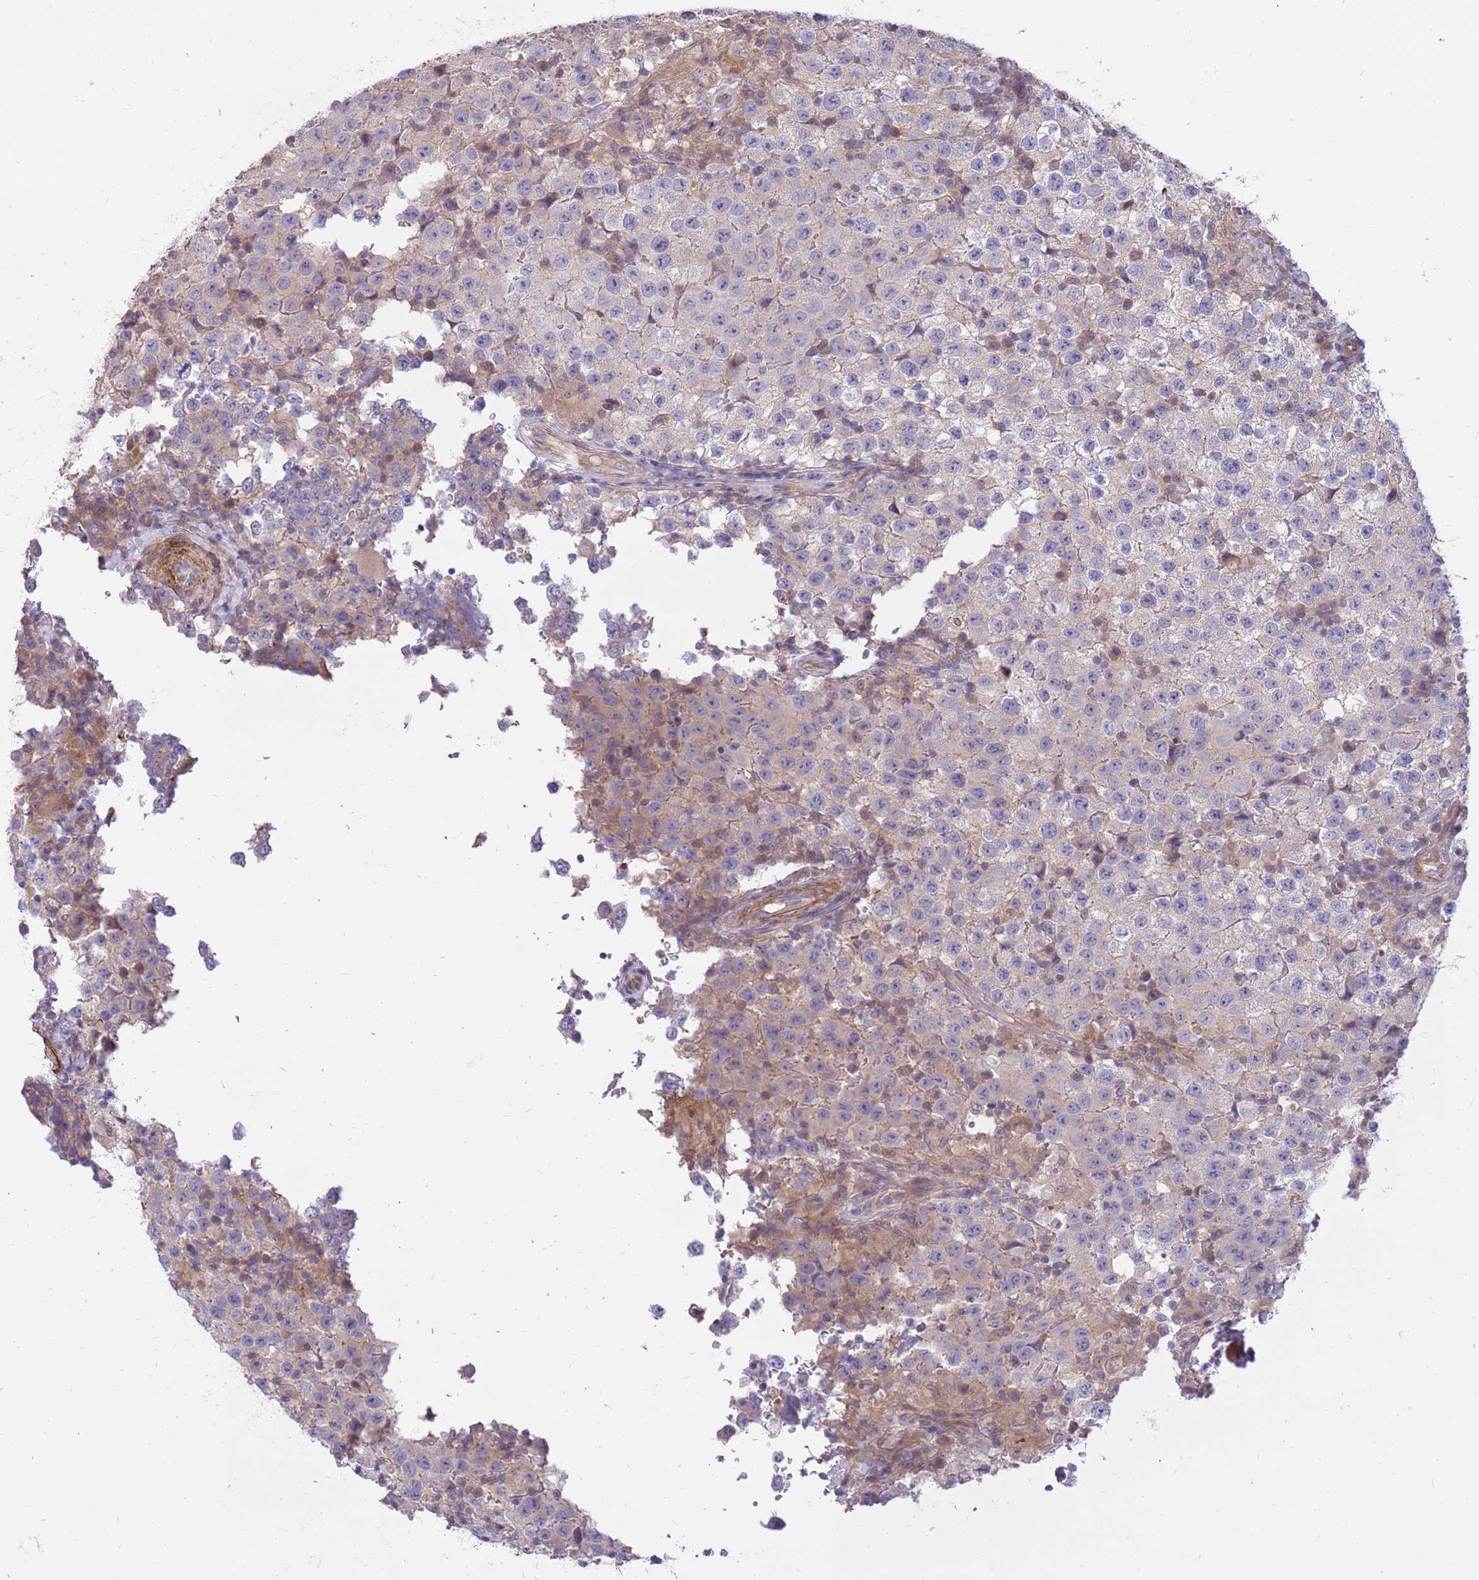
{"staining": {"intensity": "negative", "quantity": "none", "location": "none"}, "tissue": "testis cancer", "cell_type": "Tumor cells", "image_type": "cancer", "snomed": [{"axis": "morphology", "description": "Seminoma, NOS"}, {"axis": "morphology", "description": "Carcinoma, Embryonal, NOS"}, {"axis": "topography", "description": "Testis"}], "caption": "Tumor cells show no significant protein staining in testis embryonal carcinoma.", "gene": "MVD", "patient": {"sex": "male", "age": 41}}